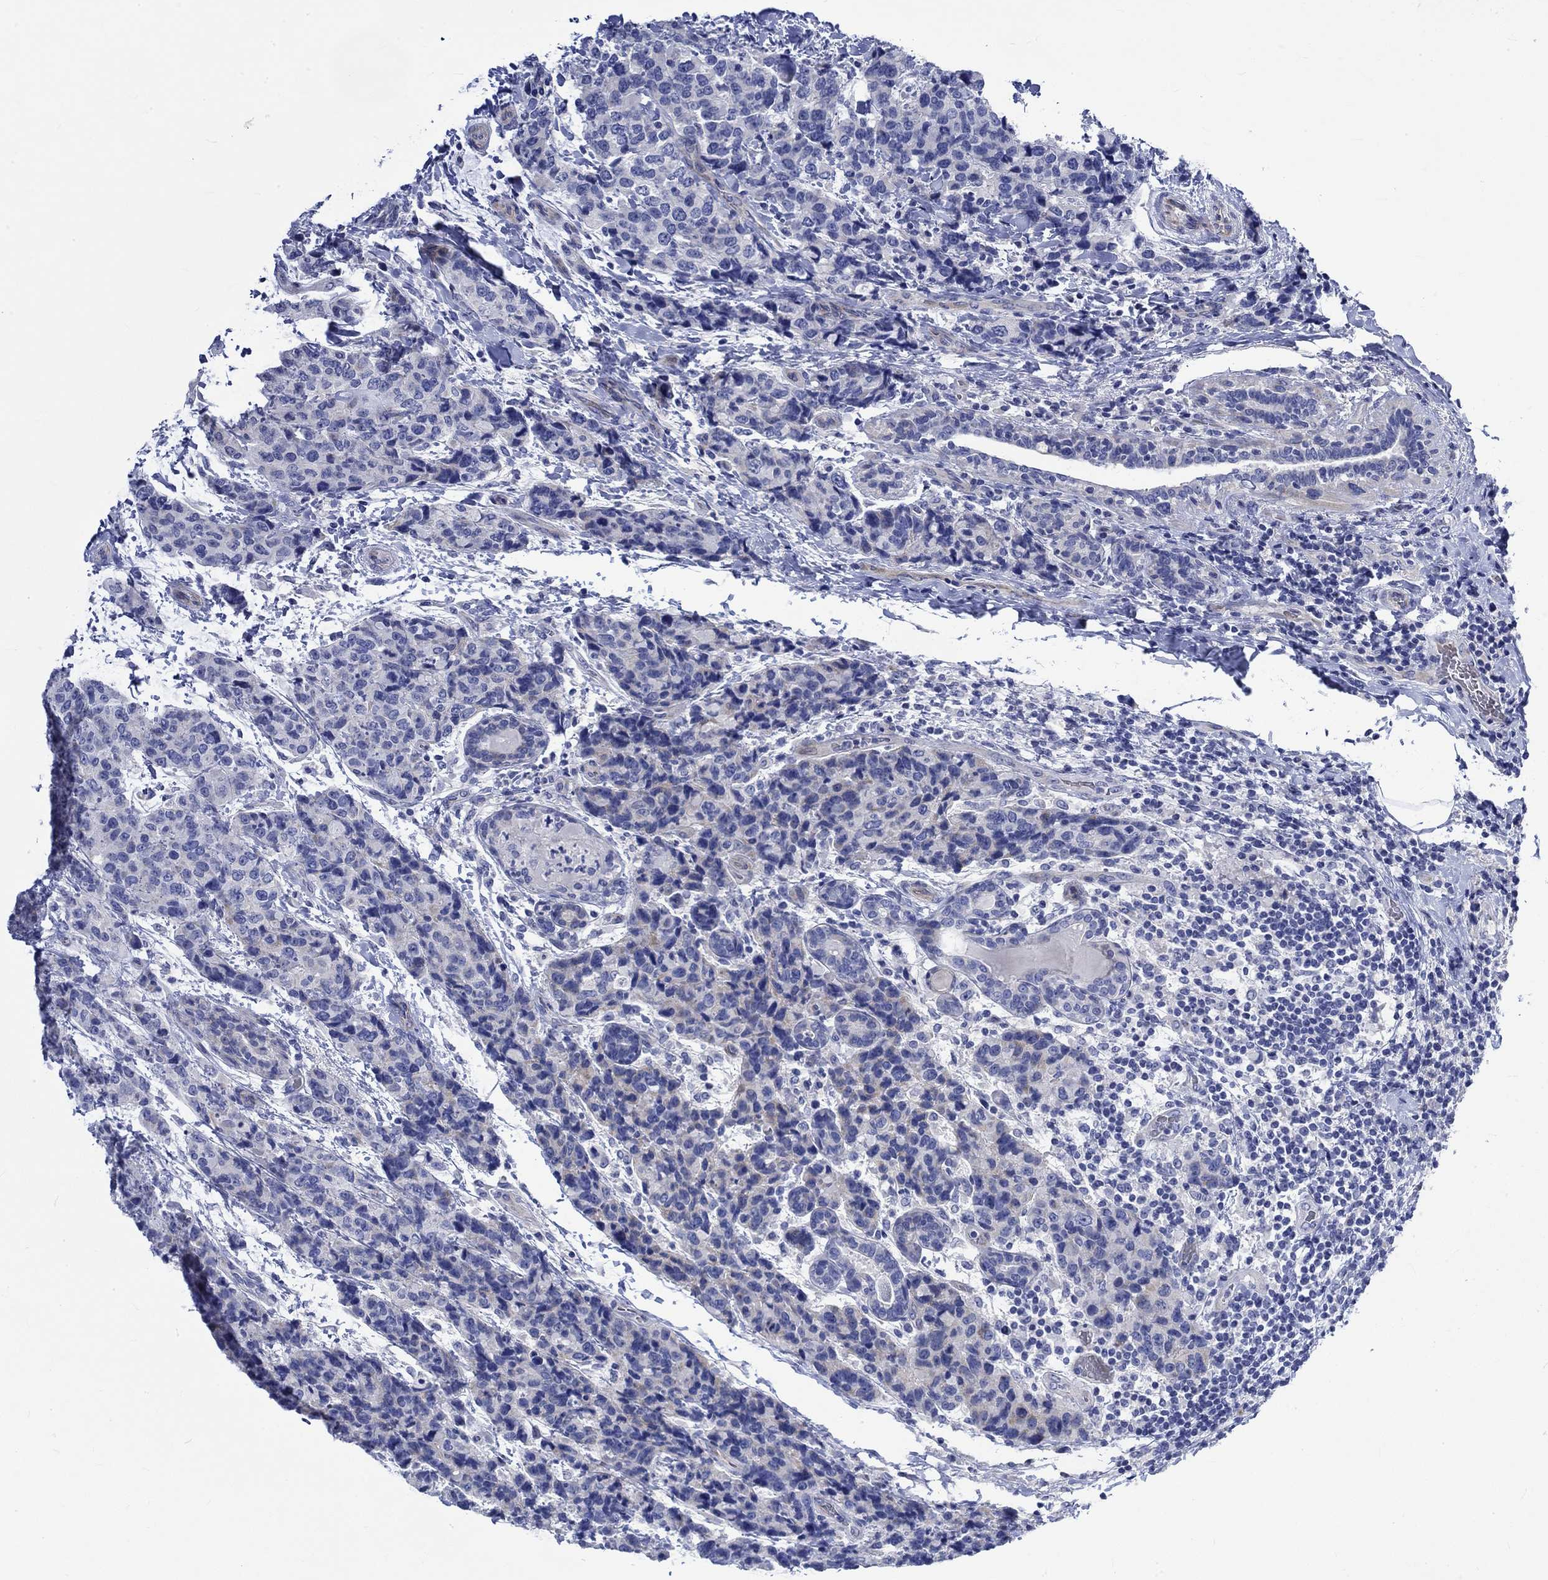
{"staining": {"intensity": "negative", "quantity": "none", "location": "none"}, "tissue": "breast cancer", "cell_type": "Tumor cells", "image_type": "cancer", "snomed": [{"axis": "morphology", "description": "Lobular carcinoma"}, {"axis": "topography", "description": "Breast"}], "caption": "High magnification brightfield microscopy of breast lobular carcinoma stained with DAB (3,3'-diaminobenzidine) (brown) and counterstained with hematoxylin (blue): tumor cells show no significant staining.", "gene": "NRIP3", "patient": {"sex": "female", "age": 59}}